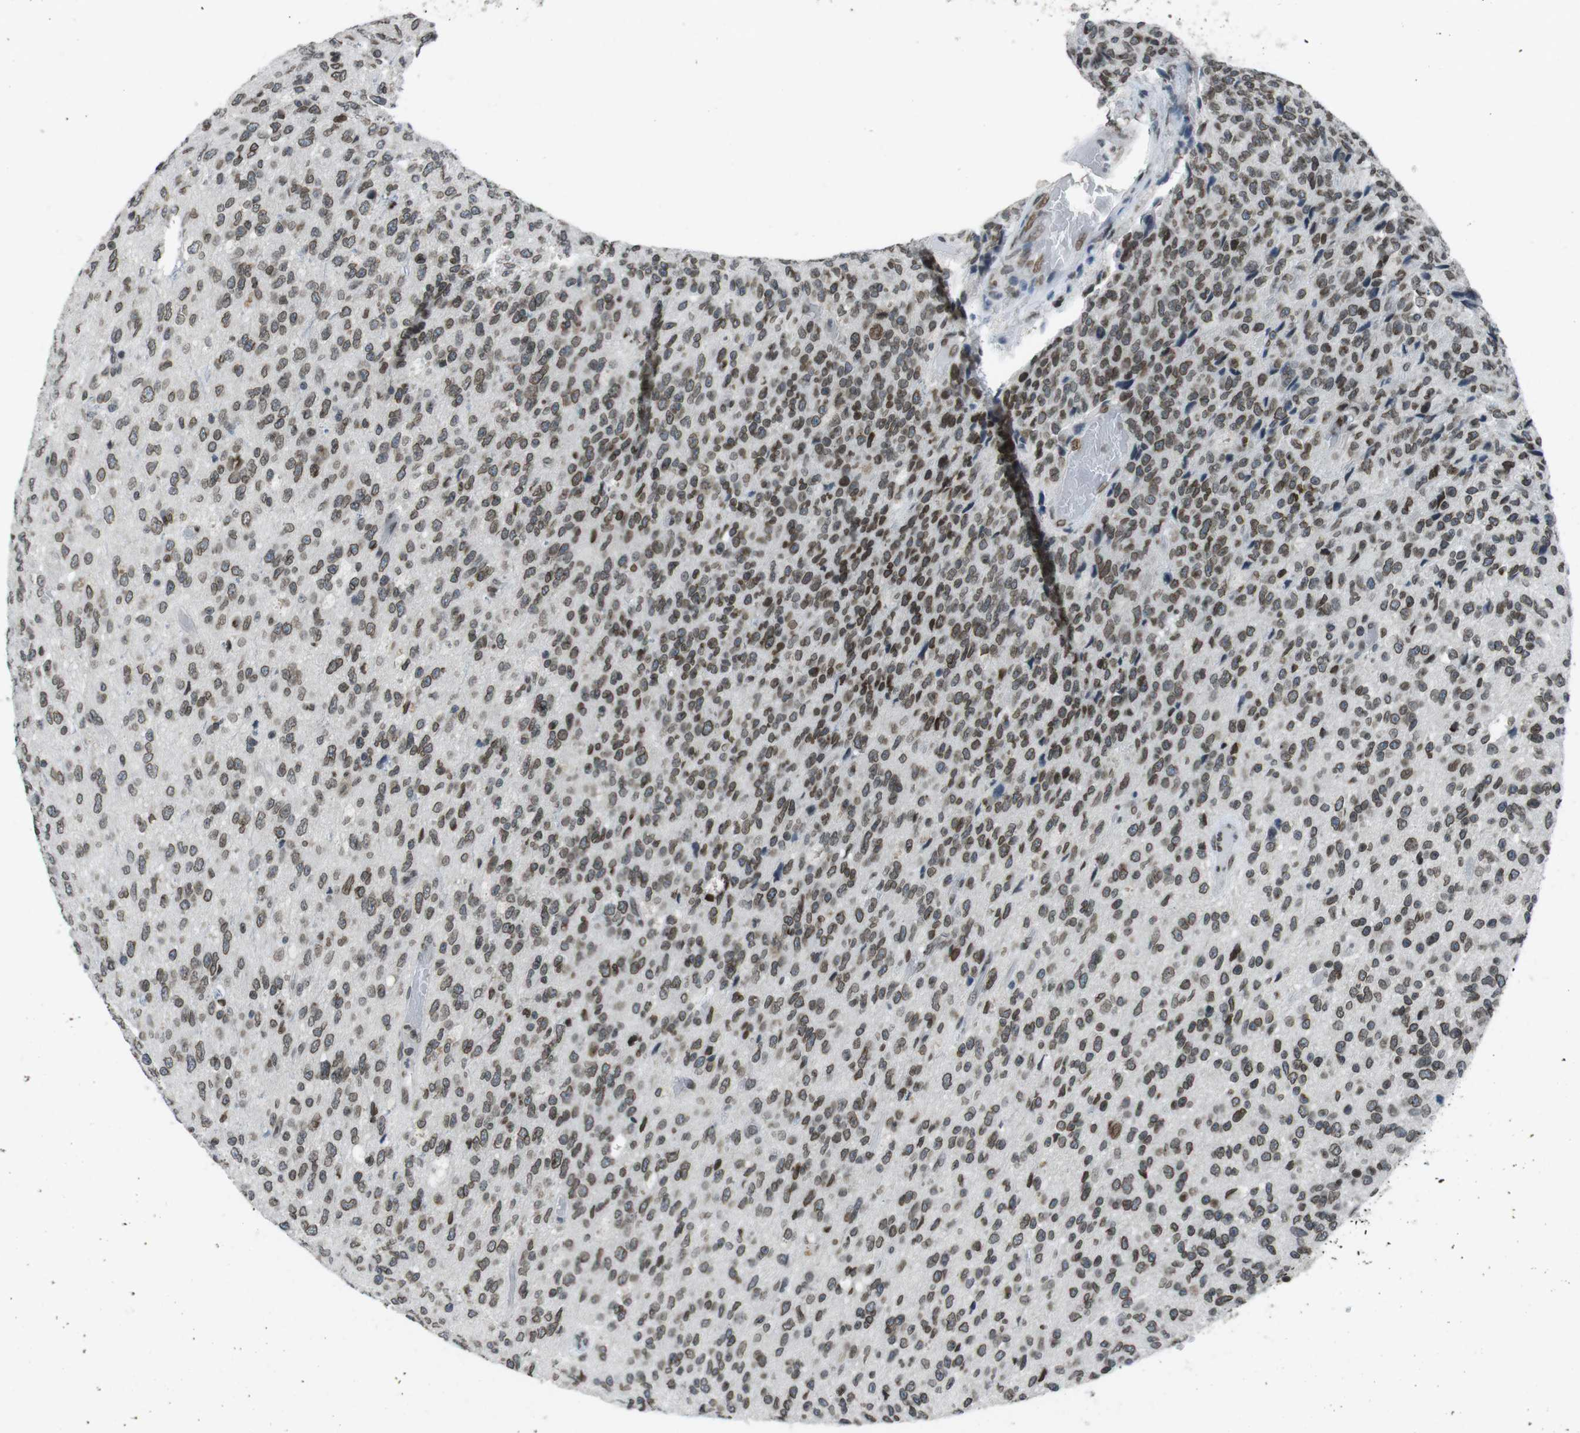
{"staining": {"intensity": "moderate", "quantity": ">75%", "location": "cytoplasmic/membranous,nuclear"}, "tissue": "glioma", "cell_type": "Tumor cells", "image_type": "cancer", "snomed": [{"axis": "morphology", "description": "Glioma, malignant, High grade"}, {"axis": "topography", "description": "pancreas cauda"}], "caption": "Protein staining exhibits moderate cytoplasmic/membranous and nuclear staining in approximately >75% of tumor cells in high-grade glioma (malignant).", "gene": "MAD1L1", "patient": {"sex": "male", "age": 60}}